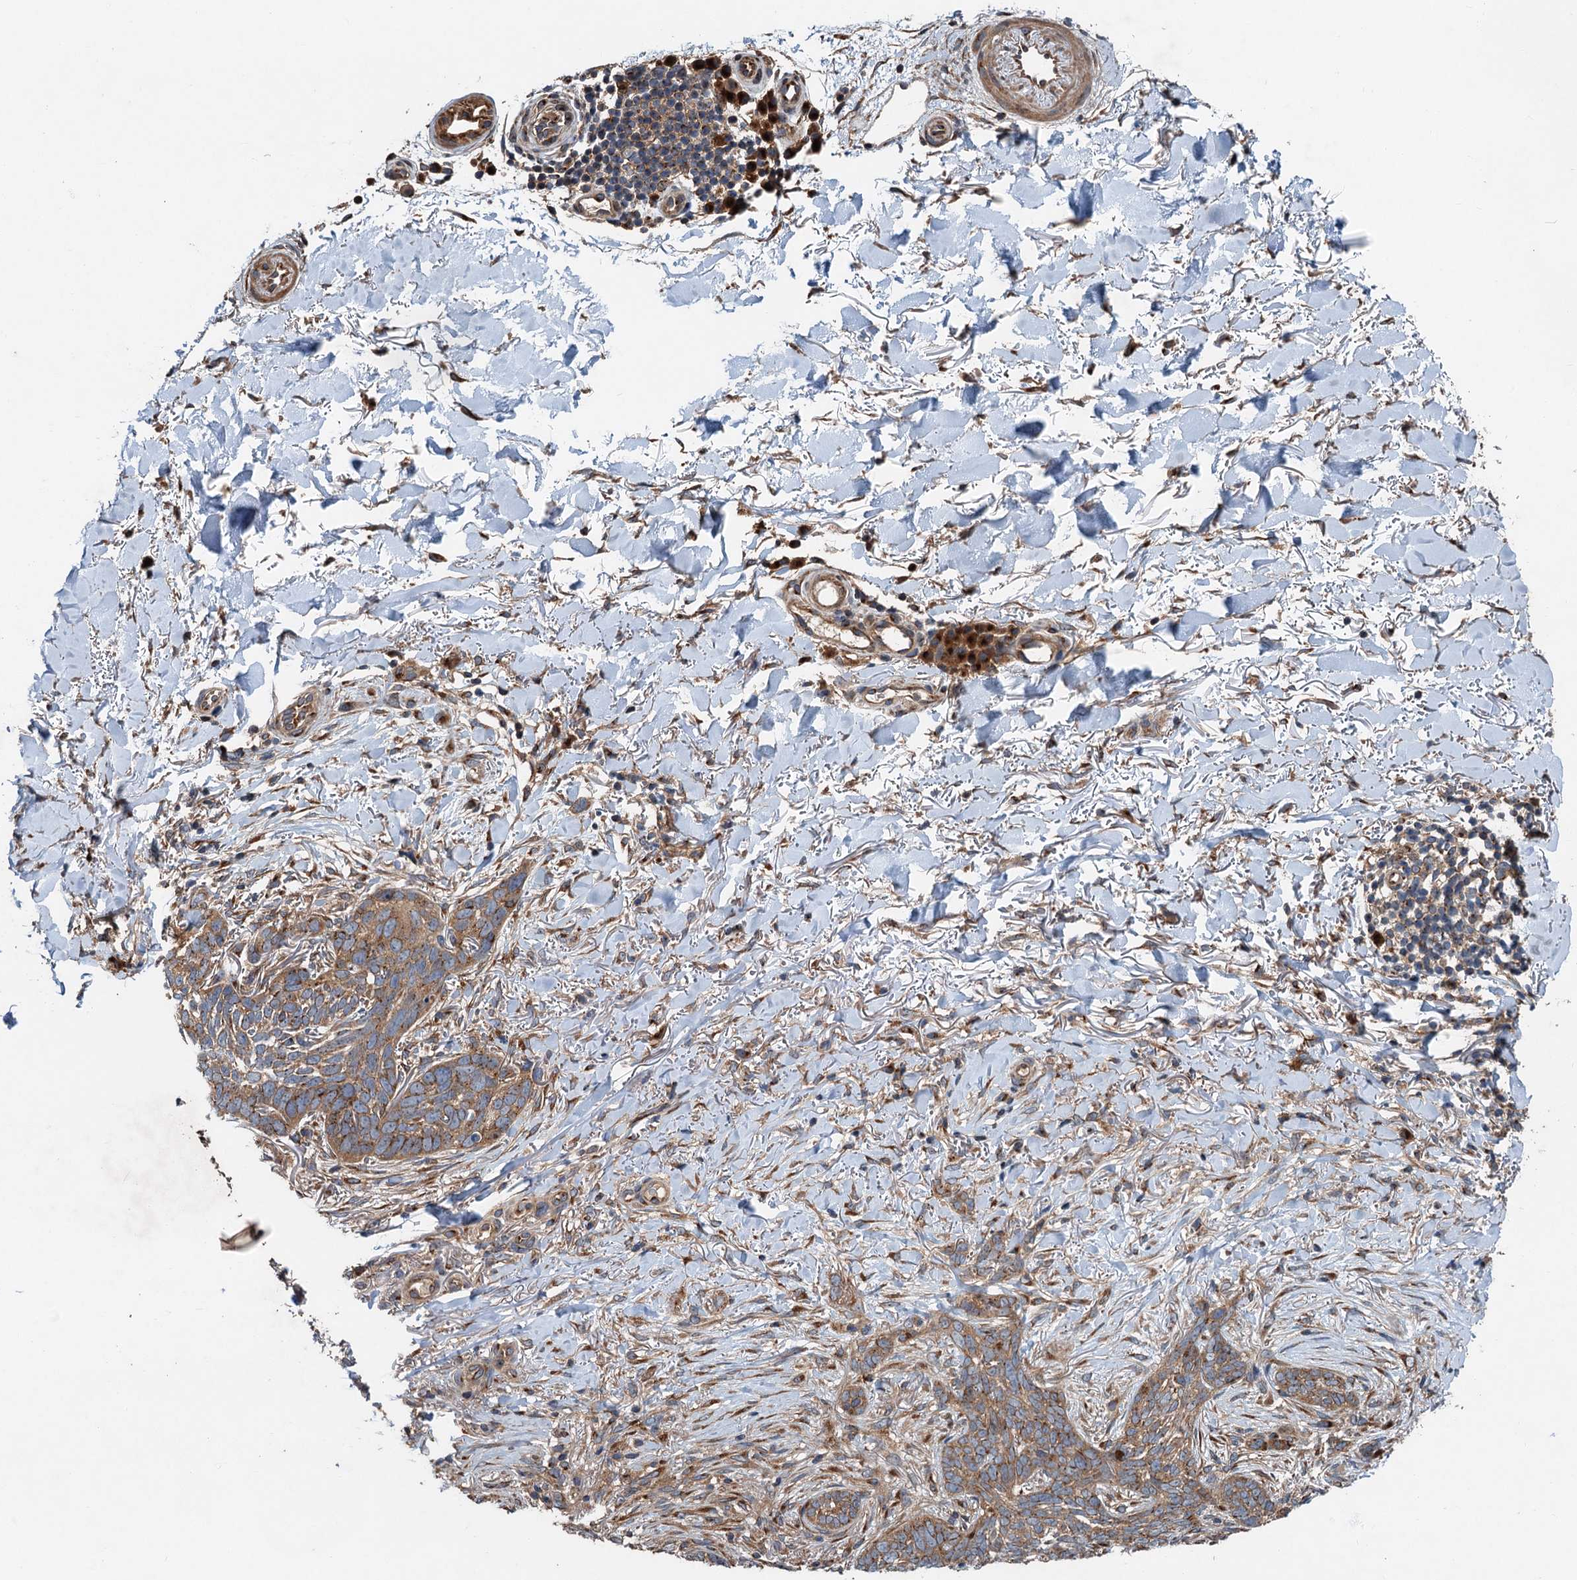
{"staining": {"intensity": "moderate", "quantity": ">75%", "location": "cytoplasmic/membranous"}, "tissue": "skin cancer", "cell_type": "Tumor cells", "image_type": "cancer", "snomed": [{"axis": "morphology", "description": "Normal tissue, NOS"}, {"axis": "morphology", "description": "Basal cell carcinoma"}, {"axis": "topography", "description": "Skin"}], "caption": "Immunohistochemical staining of skin cancer reveals medium levels of moderate cytoplasmic/membranous protein positivity in approximately >75% of tumor cells.", "gene": "COG3", "patient": {"sex": "female", "age": 67}}